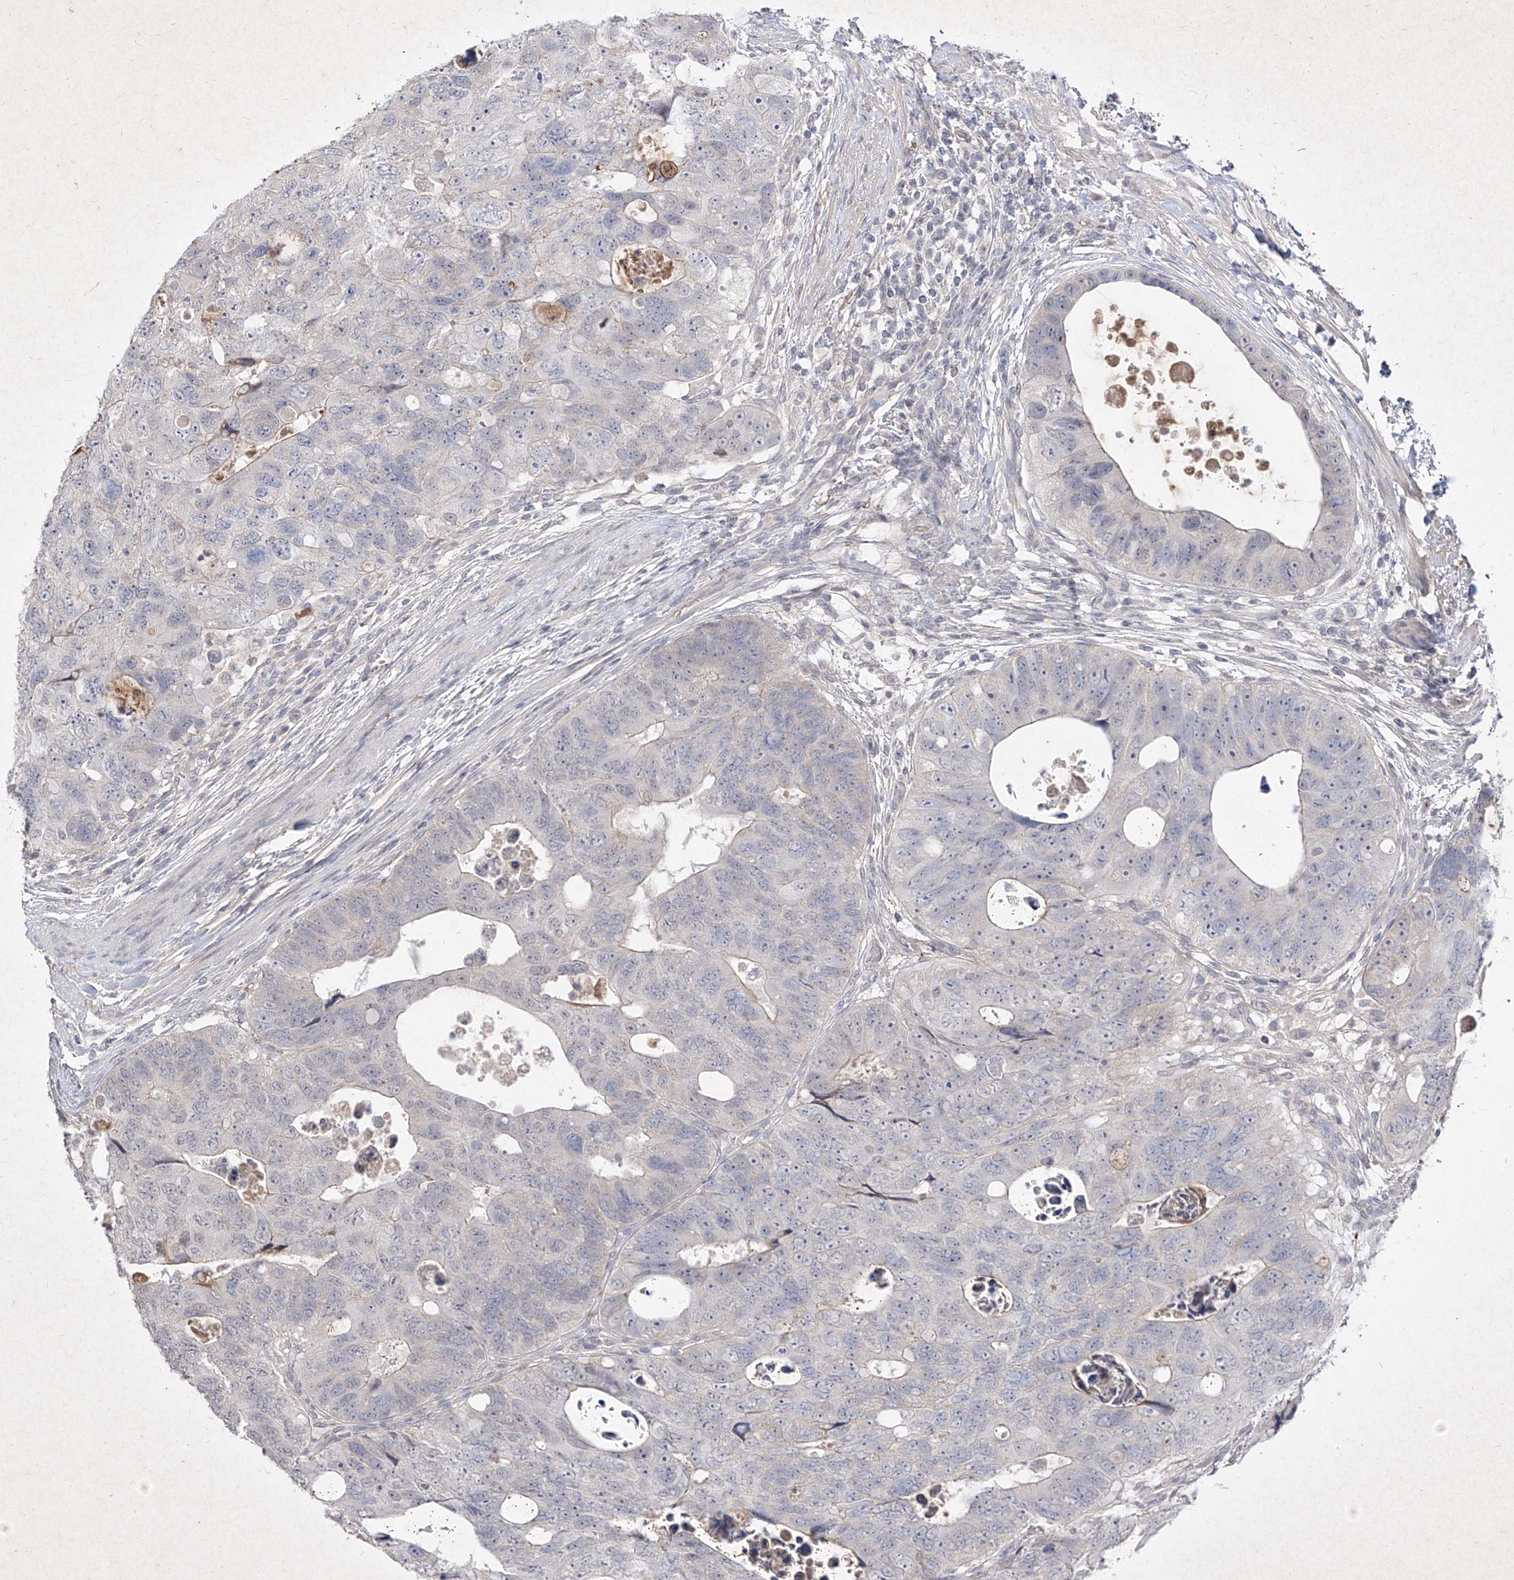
{"staining": {"intensity": "negative", "quantity": "none", "location": "none"}, "tissue": "colorectal cancer", "cell_type": "Tumor cells", "image_type": "cancer", "snomed": [{"axis": "morphology", "description": "Adenocarcinoma, NOS"}, {"axis": "topography", "description": "Rectum"}], "caption": "Colorectal cancer (adenocarcinoma) stained for a protein using immunohistochemistry reveals no staining tumor cells.", "gene": "C4A", "patient": {"sex": "male", "age": 59}}